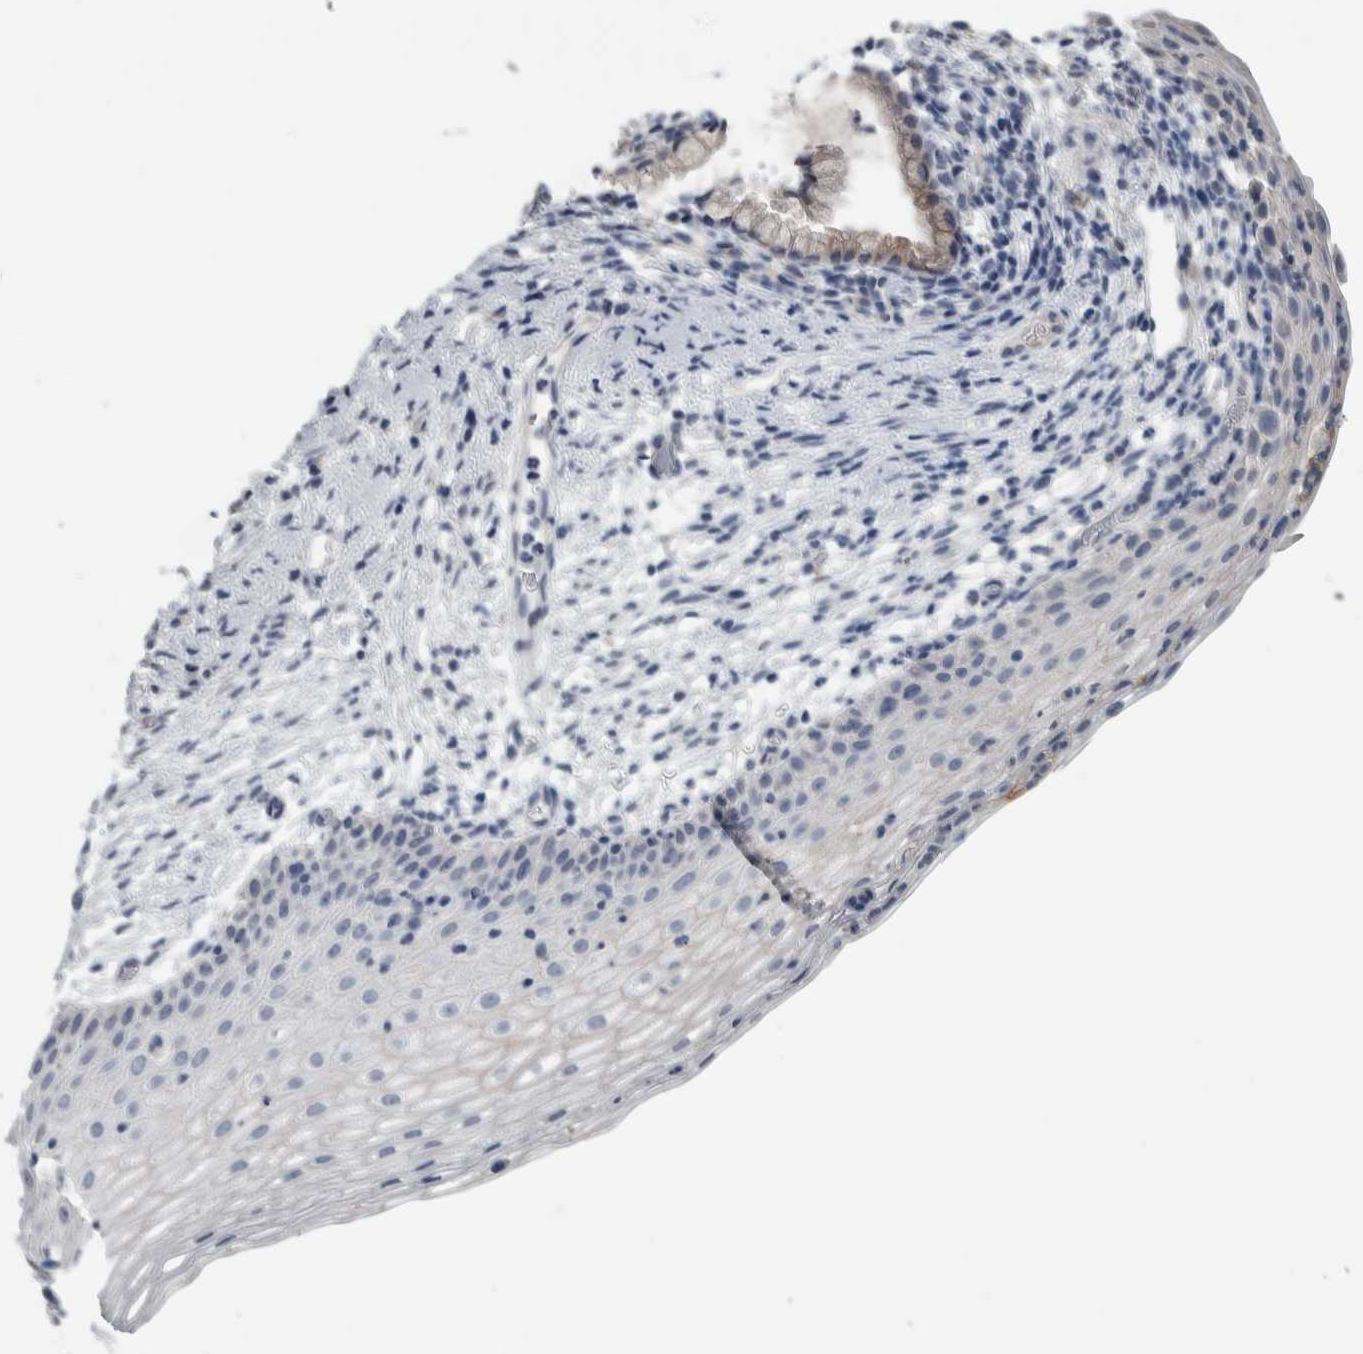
{"staining": {"intensity": "weak", "quantity": "<25%", "location": "cytoplasmic/membranous"}, "tissue": "cervix", "cell_type": "Glandular cells", "image_type": "normal", "snomed": [{"axis": "morphology", "description": "Normal tissue, NOS"}, {"axis": "topography", "description": "Cervix"}], "caption": "High magnification brightfield microscopy of unremarkable cervix stained with DAB (3,3'-diaminobenzidine) (brown) and counterstained with hematoxylin (blue): glandular cells show no significant positivity.", "gene": "TMEM102", "patient": {"sex": "female", "age": 72}}